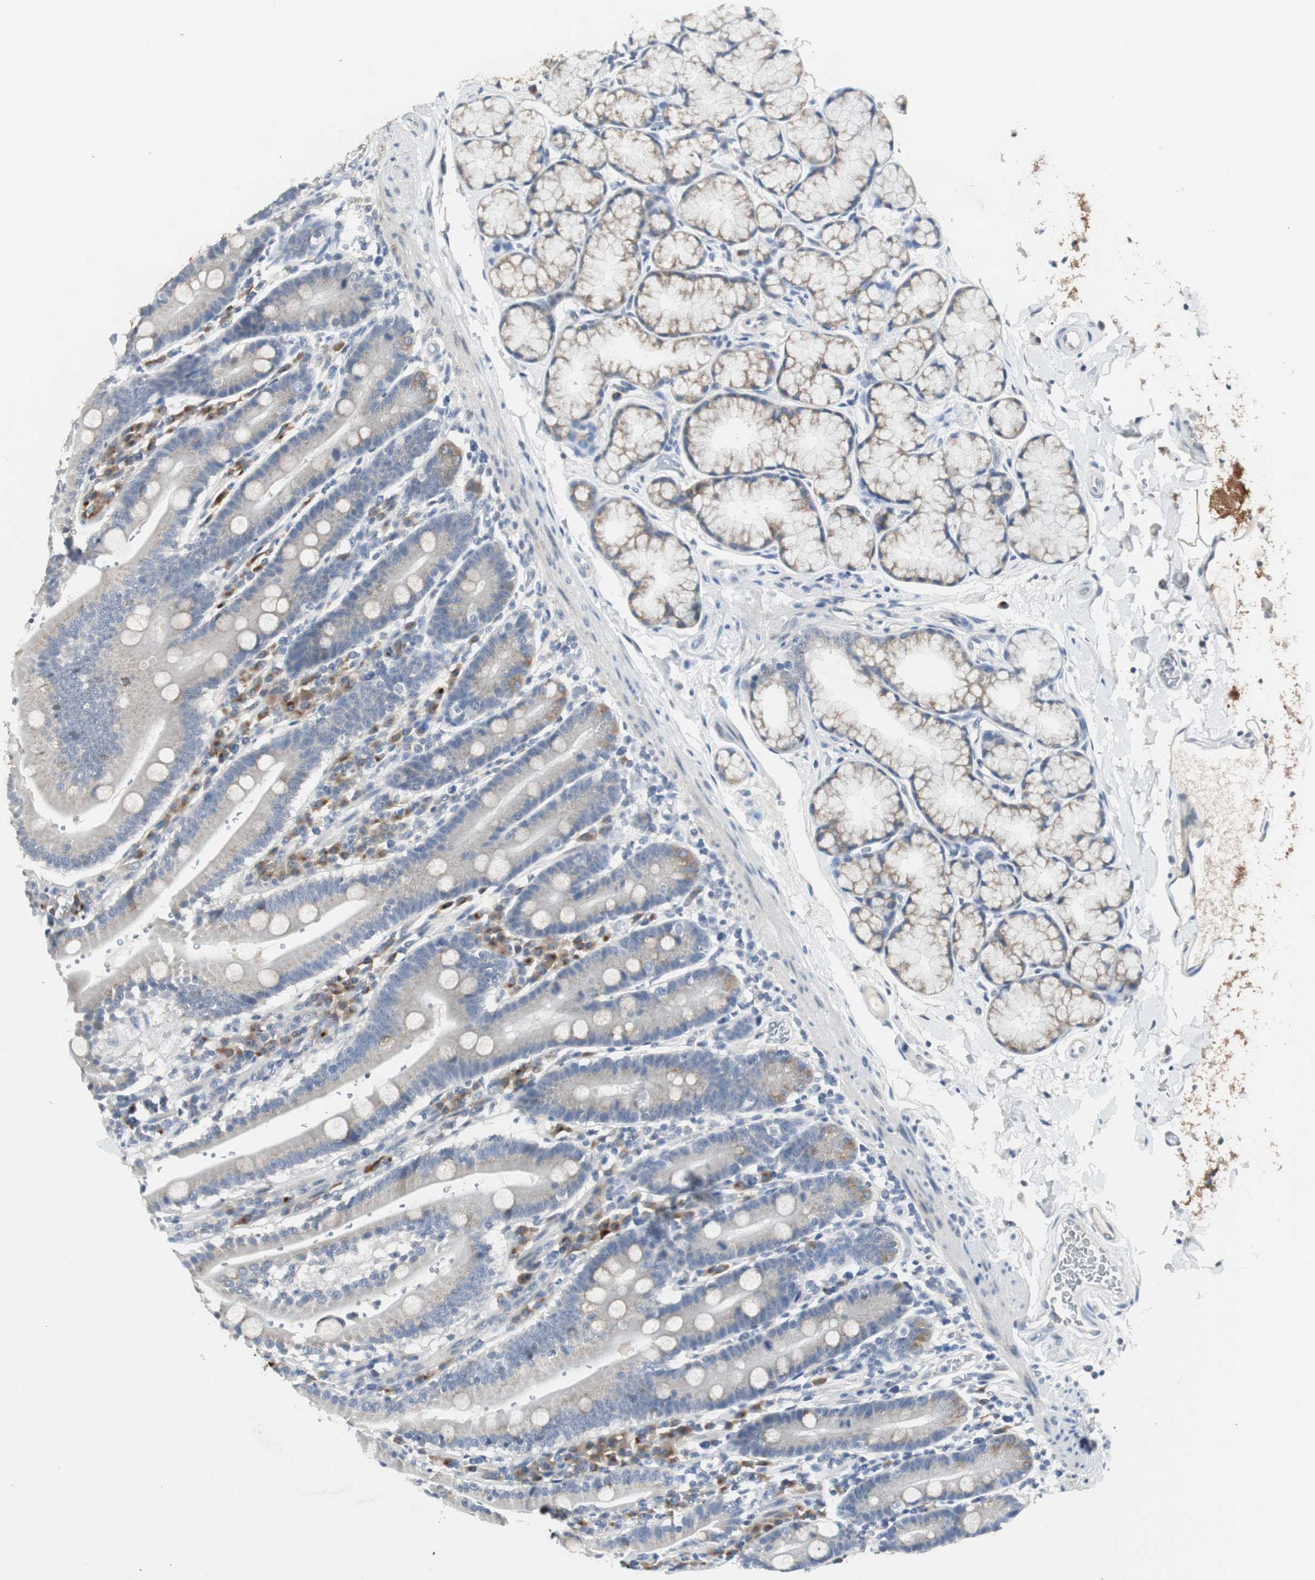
{"staining": {"intensity": "moderate", "quantity": "<25%", "location": "cytoplasmic/membranous"}, "tissue": "duodenum", "cell_type": "Glandular cells", "image_type": "normal", "snomed": [{"axis": "morphology", "description": "Normal tissue, NOS"}, {"axis": "topography", "description": "Small intestine, NOS"}], "caption": "A histopathology image showing moderate cytoplasmic/membranous staining in about <25% of glandular cells in benign duodenum, as visualized by brown immunohistochemical staining.", "gene": "SOX30", "patient": {"sex": "female", "age": 71}}